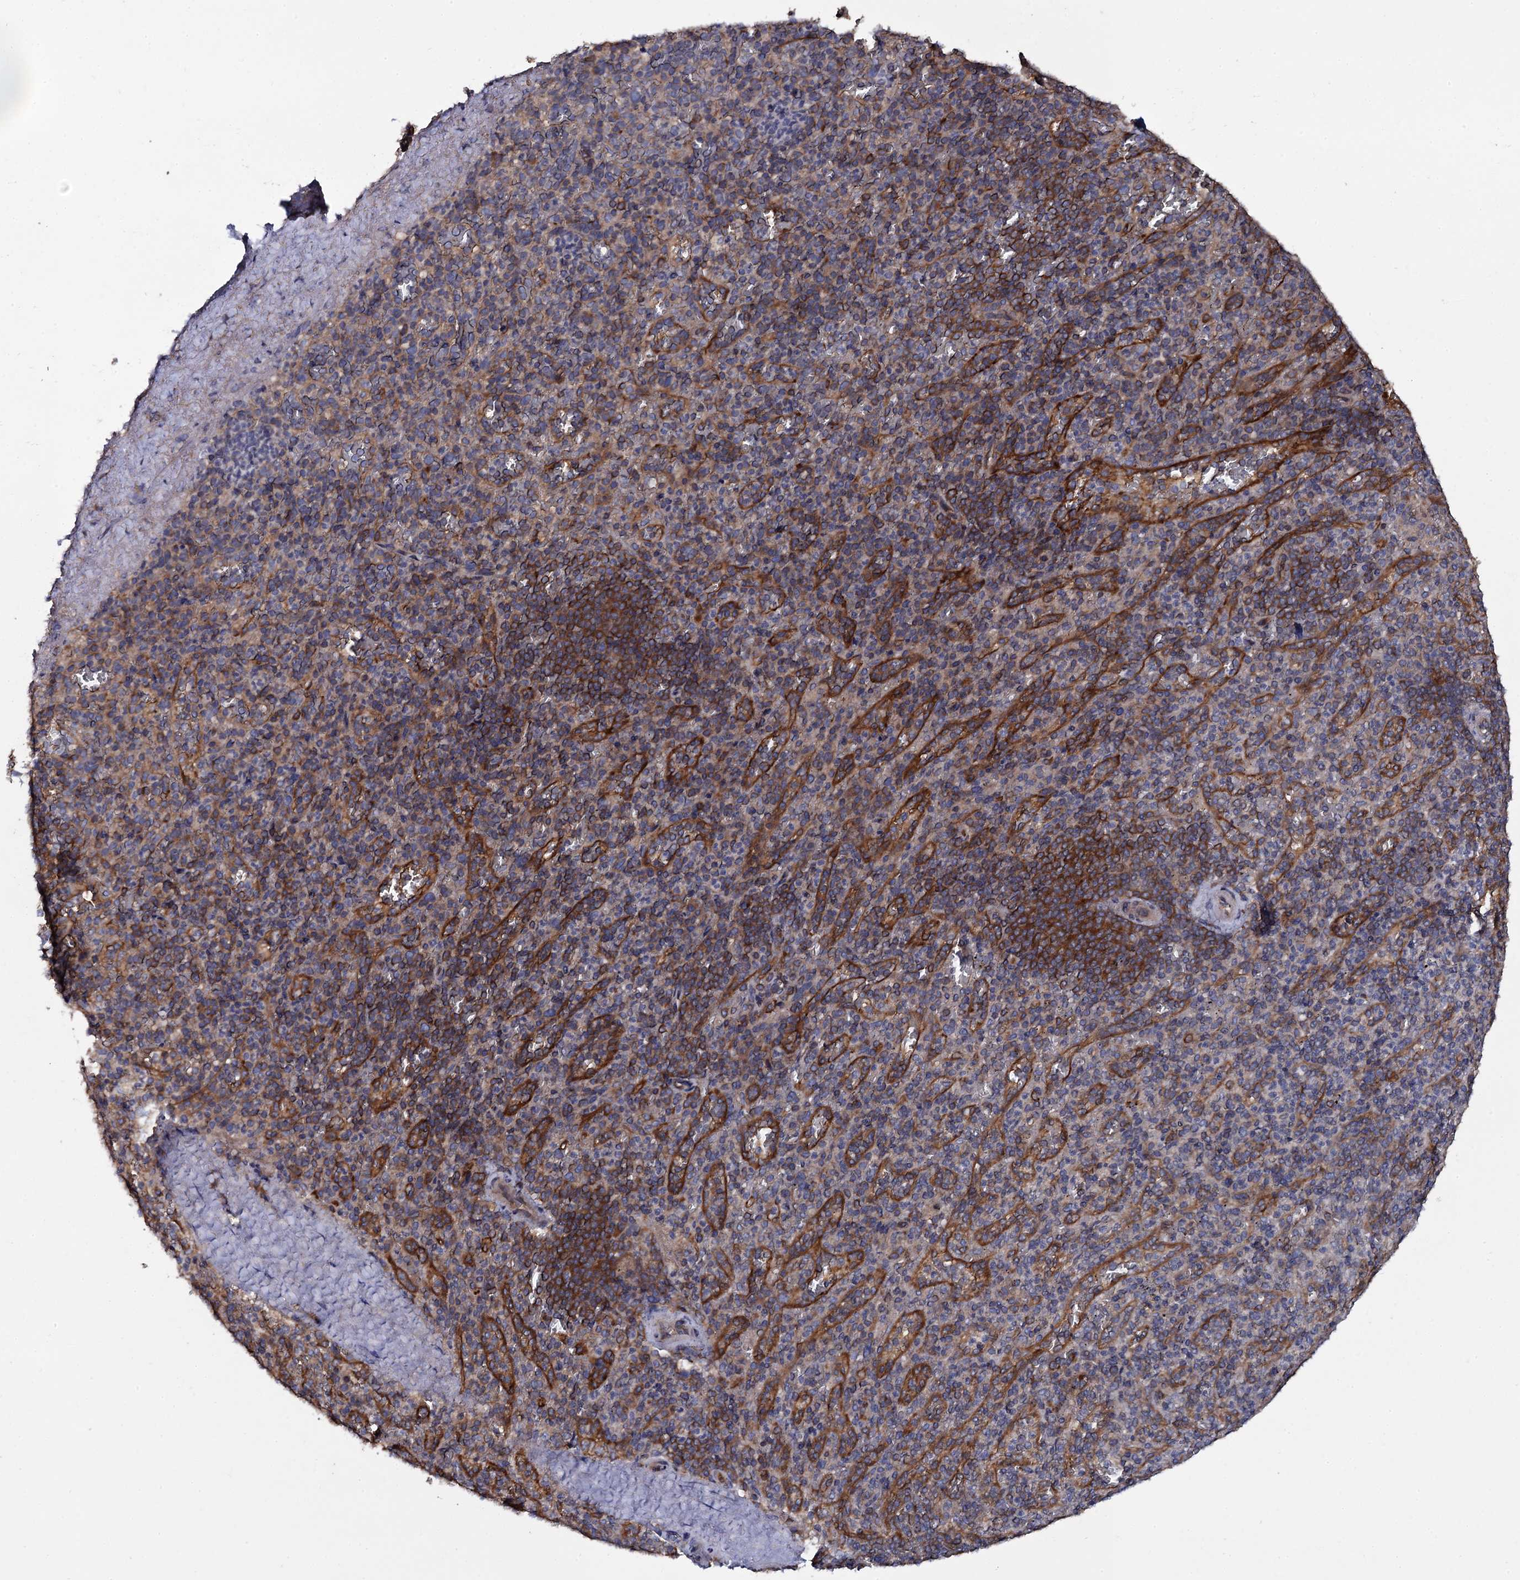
{"staining": {"intensity": "moderate", "quantity": "<25%", "location": "cytoplasmic/membranous"}, "tissue": "spleen", "cell_type": "Cells in red pulp", "image_type": "normal", "snomed": [{"axis": "morphology", "description": "Normal tissue, NOS"}, {"axis": "topography", "description": "Spleen"}], "caption": "A micrograph of human spleen stained for a protein displays moderate cytoplasmic/membranous brown staining in cells in red pulp. (brown staining indicates protein expression, while blue staining denotes nuclei).", "gene": "TTC23", "patient": {"sex": "male", "age": 82}}